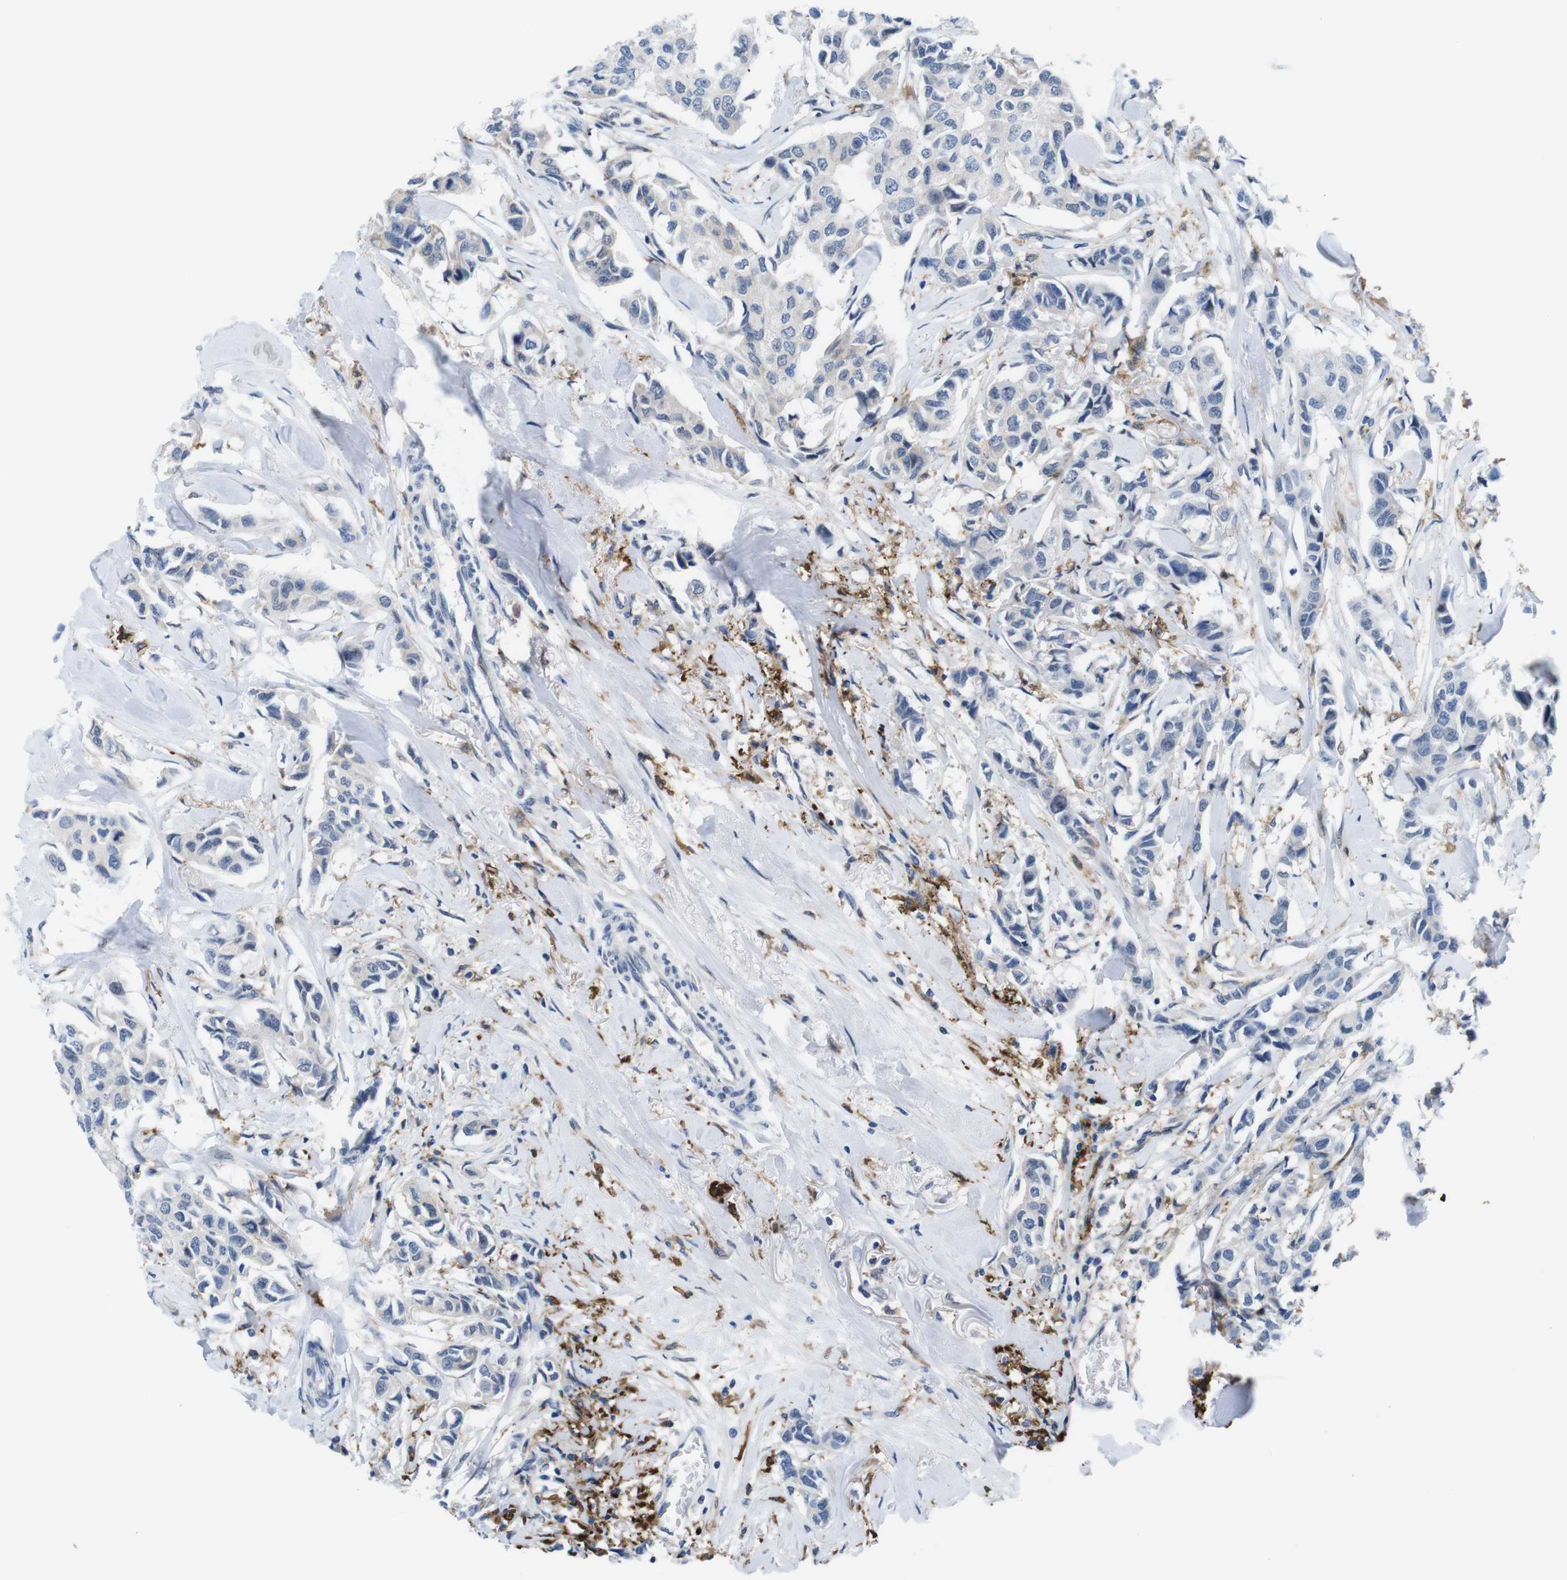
{"staining": {"intensity": "negative", "quantity": "none", "location": "none"}, "tissue": "breast cancer", "cell_type": "Tumor cells", "image_type": "cancer", "snomed": [{"axis": "morphology", "description": "Duct carcinoma"}, {"axis": "topography", "description": "Breast"}], "caption": "Tumor cells show no significant positivity in breast cancer (invasive ductal carcinoma).", "gene": "CD300C", "patient": {"sex": "female", "age": 80}}